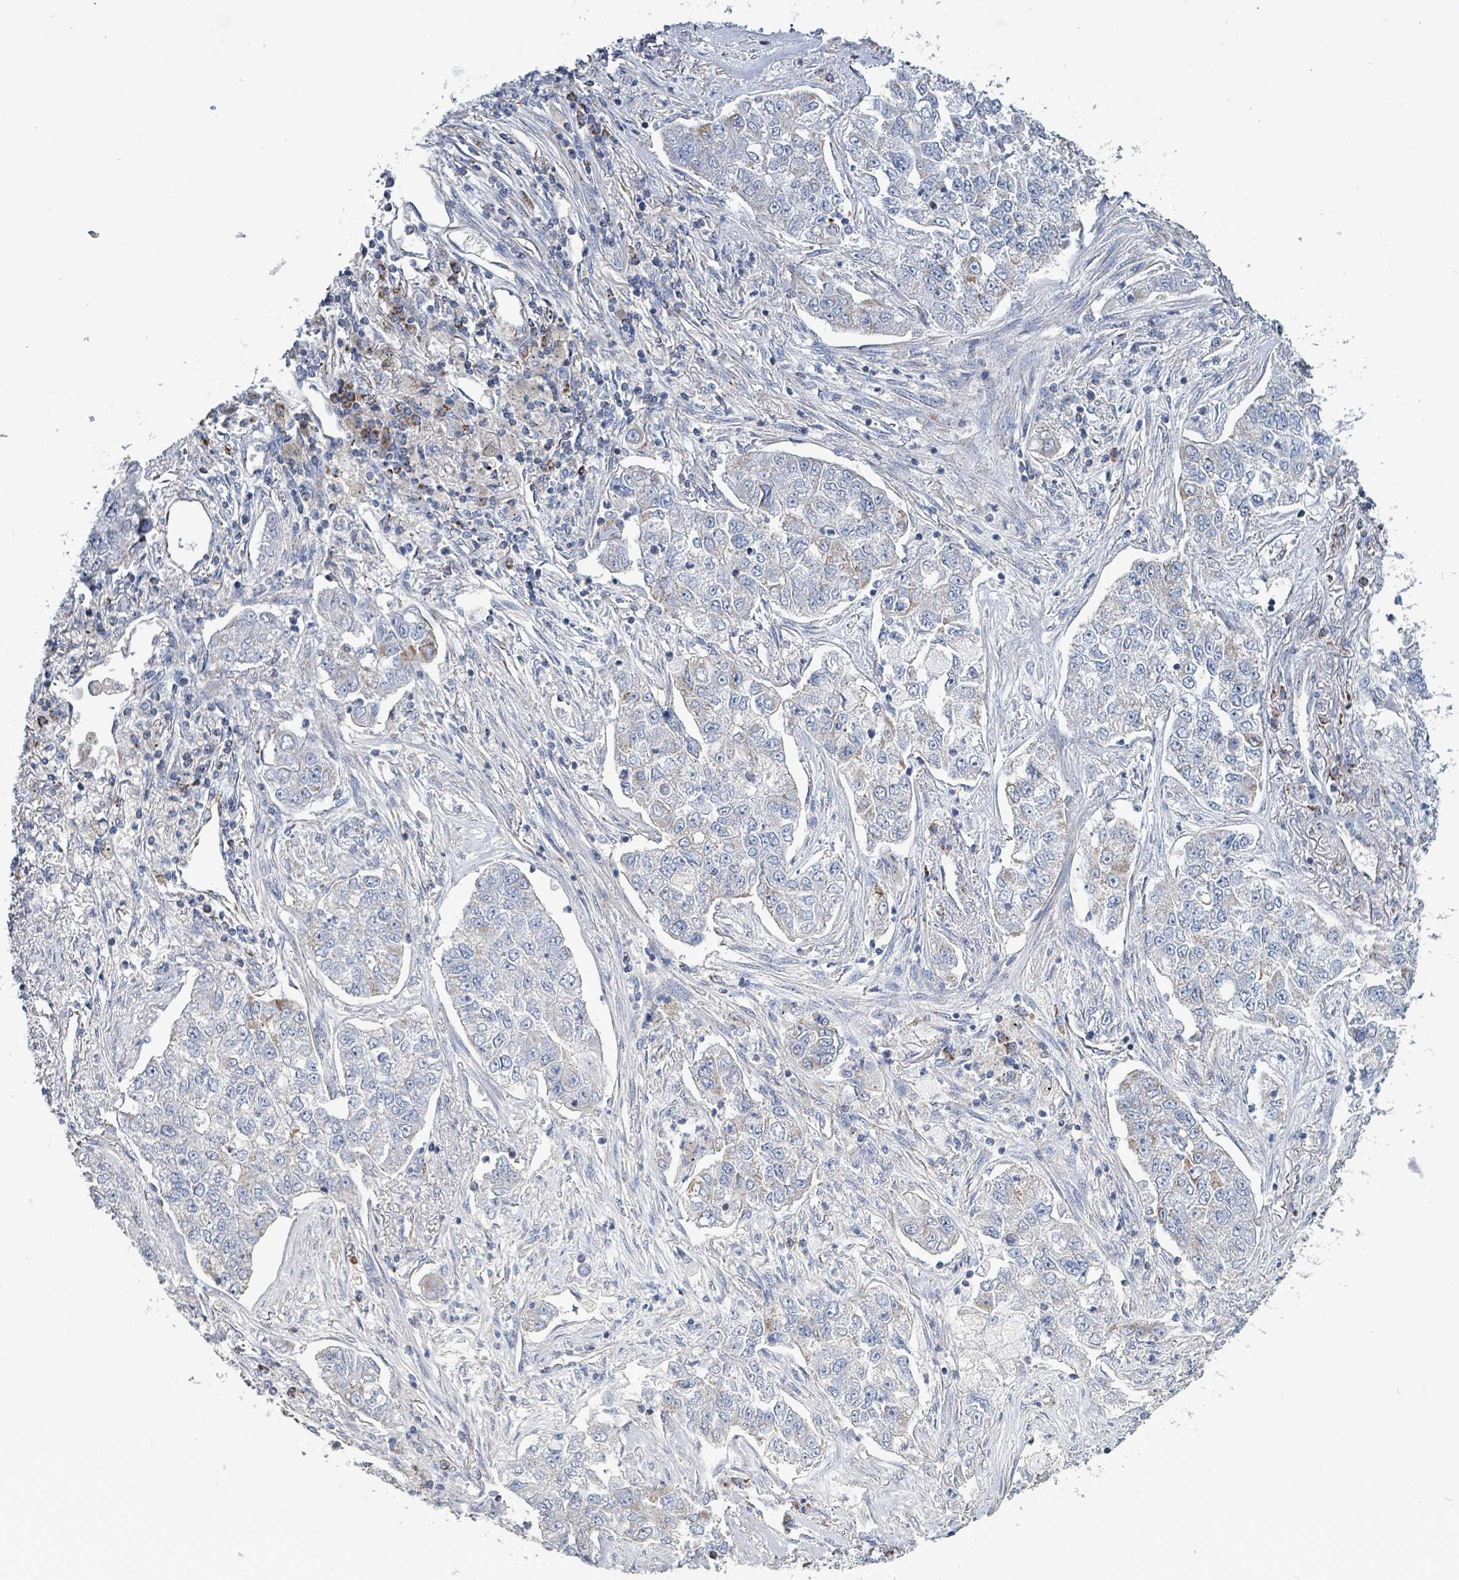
{"staining": {"intensity": "negative", "quantity": "none", "location": "none"}, "tissue": "lung cancer", "cell_type": "Tumor cells", "image_type": "cancer", "snomed": [{"axis": "morphology", "description": "Adenocarcinoma, NOS"}, {"axis": "topography", "description": "Lung"}], "caption": "Immunohistochemical staining of lung adenocarcinoma demonstrates no significant expression in tumor cells.", "gene": "IDH3B", "patient": {"sex": "male", "age": 49}}